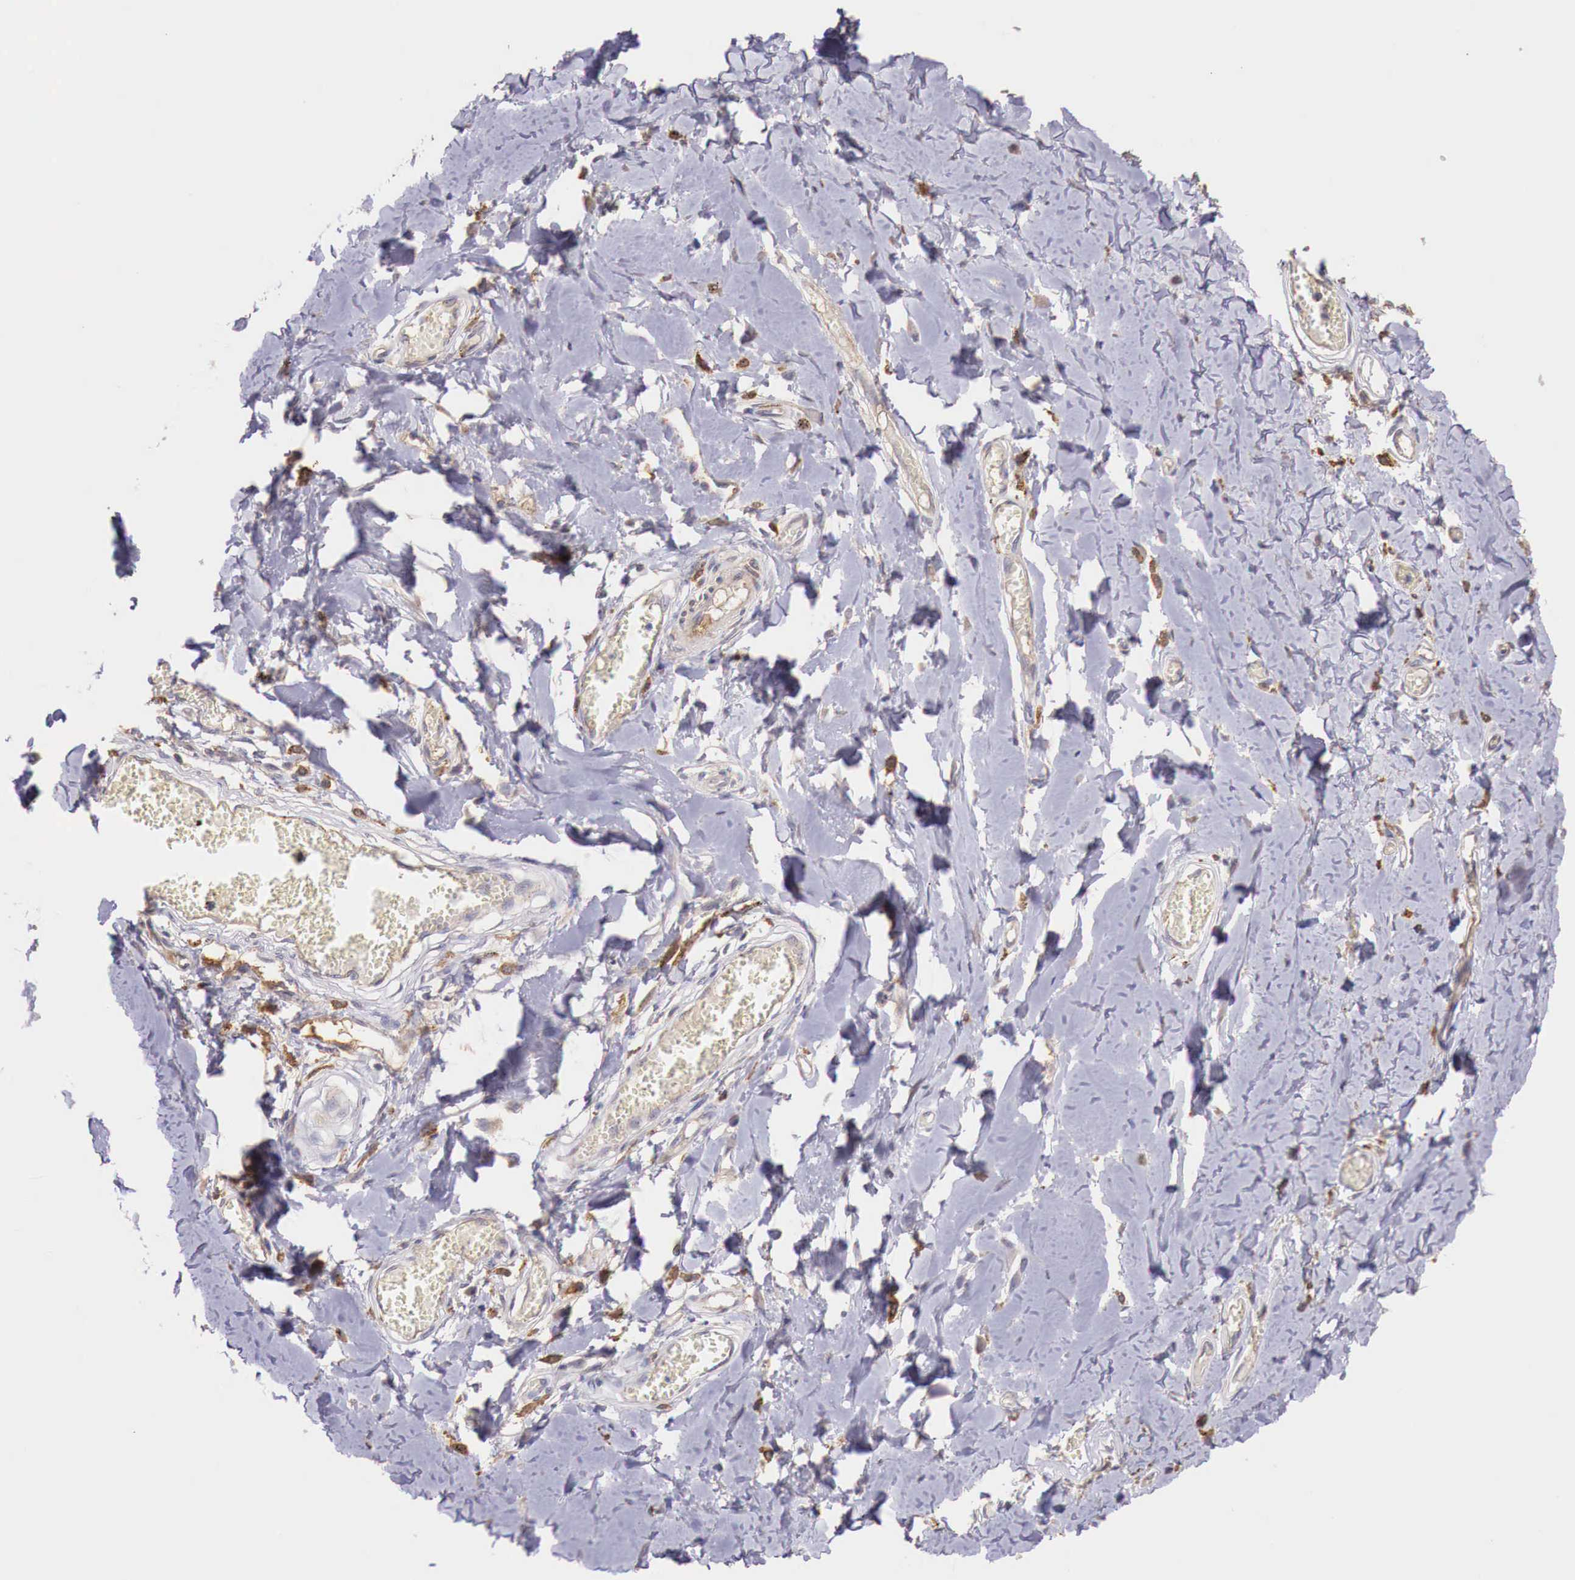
{"staining": {"intensity": "weak", "quantity": "25%-75%", "location": "nuclear"}, "tissue": "adipose tissue", "cell_type": "Adipocytes", "image_type": "normal", "snomed": [{"axis": "morphology", "description": "Normal tissue, NOS"}, {"axis": "morphology", "description": "Sarcoma, NOS"}, {"axis": "topography", "description": "Skin"}, {"axis": "topography", "description": "Soft tissue"}], "caption": "DAB (3,3'-diaminobenzidine) immunohistochemical staining of normal adipose tissue reveals weak nuclear protein staining in about 25%-75% of adipocytes. (DAB (3,3'-diaminobenzidine) = brown stain, brightfield microscopy at high magnification).", "gene": "CHRDL1", "patient": {"sex": "female", "age": 51}}